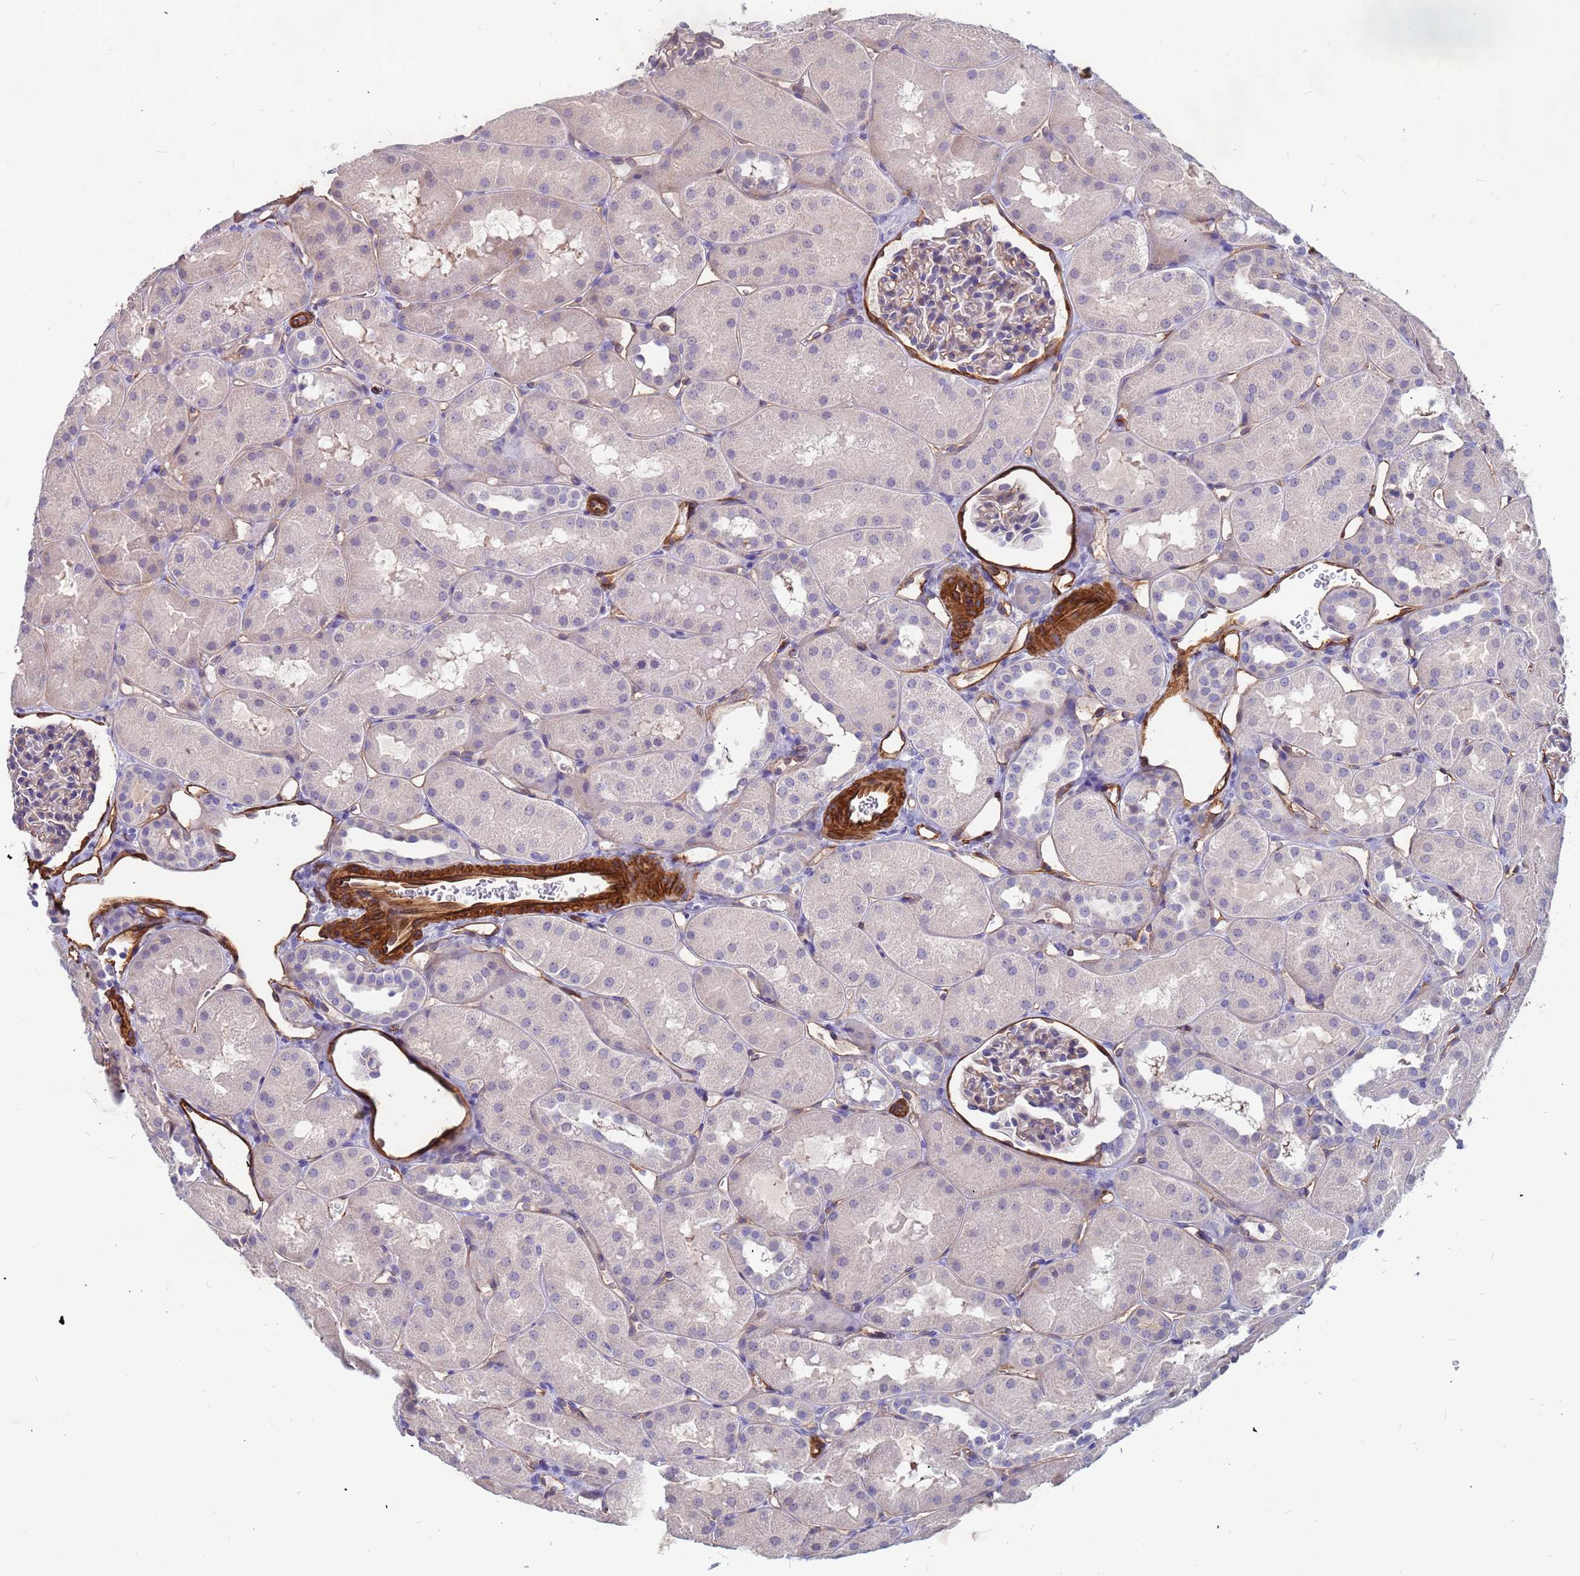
{"staining": {"intensity": "moderate", "quantity": "25%-75%", "location": "cytoplasmic/membranous"}, "tissue": "kidney", "cell_type": "Cells in glomeruli", "image_type": "normal", "snomed": [{"axis": "morphology", "description": "Normal tissue, NOS"}, {"axis": "topography", "description": "Kidney"}, {"axis": "topography", "description": "Urinary bladder"}], "caption": "Immunohistochemical staining of normal human kidney reveals medium levels of moderate cytoplasmic/membranous positivity in about 25%-75% of cells in glomeruli. (IHC, brightfield microscopy, high magnification).", "gene": "EHD2", "patient": {"sex": "male", "age": 16}}